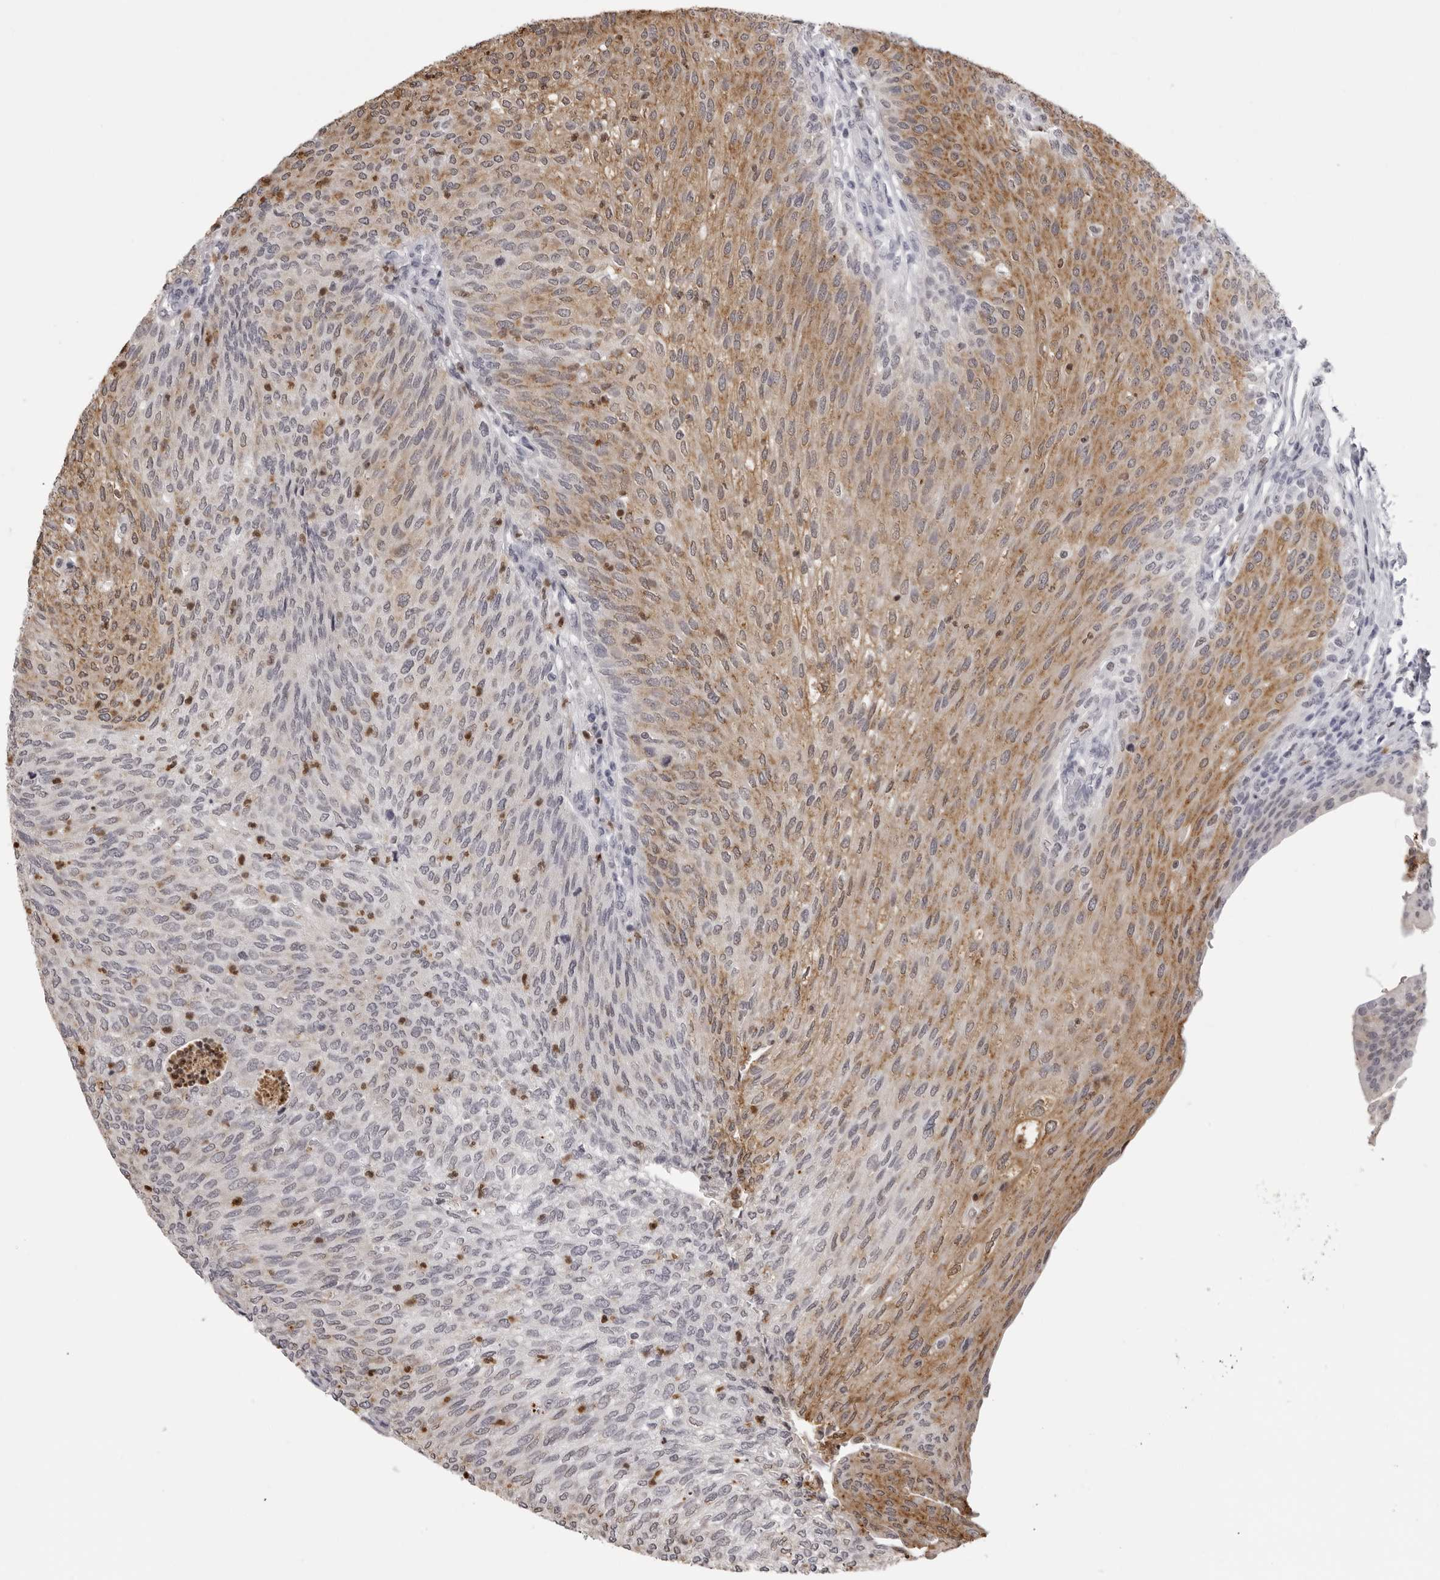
{"staining": {"intensity": "moderate", "quantity": "25%-75%", "location": "cytoplasmic/membranous"}, "tissue": "urothelial cancer", "cell_type": "Tumor cells", "image_type": "cancer", "snomed": [{"axis": "morphology", "description": "Urothelial carcinoma, Low grade"}, {"axis": "topography", "description": "Urinary bladder"}], "caption": "A high-resolution photomicrograph shows IHC staining of urothelial carcinoma (low-grade), which shows moderate cytoplasmic/membranous staining in approximately 25%-75% of tumor cells. (DAB (3,3'-diaminobenzidine) IHC, brown staining for protein, blue staining for nuclei).", "gene": "IL31", "patient": {"sex": "female", "age": 79}}